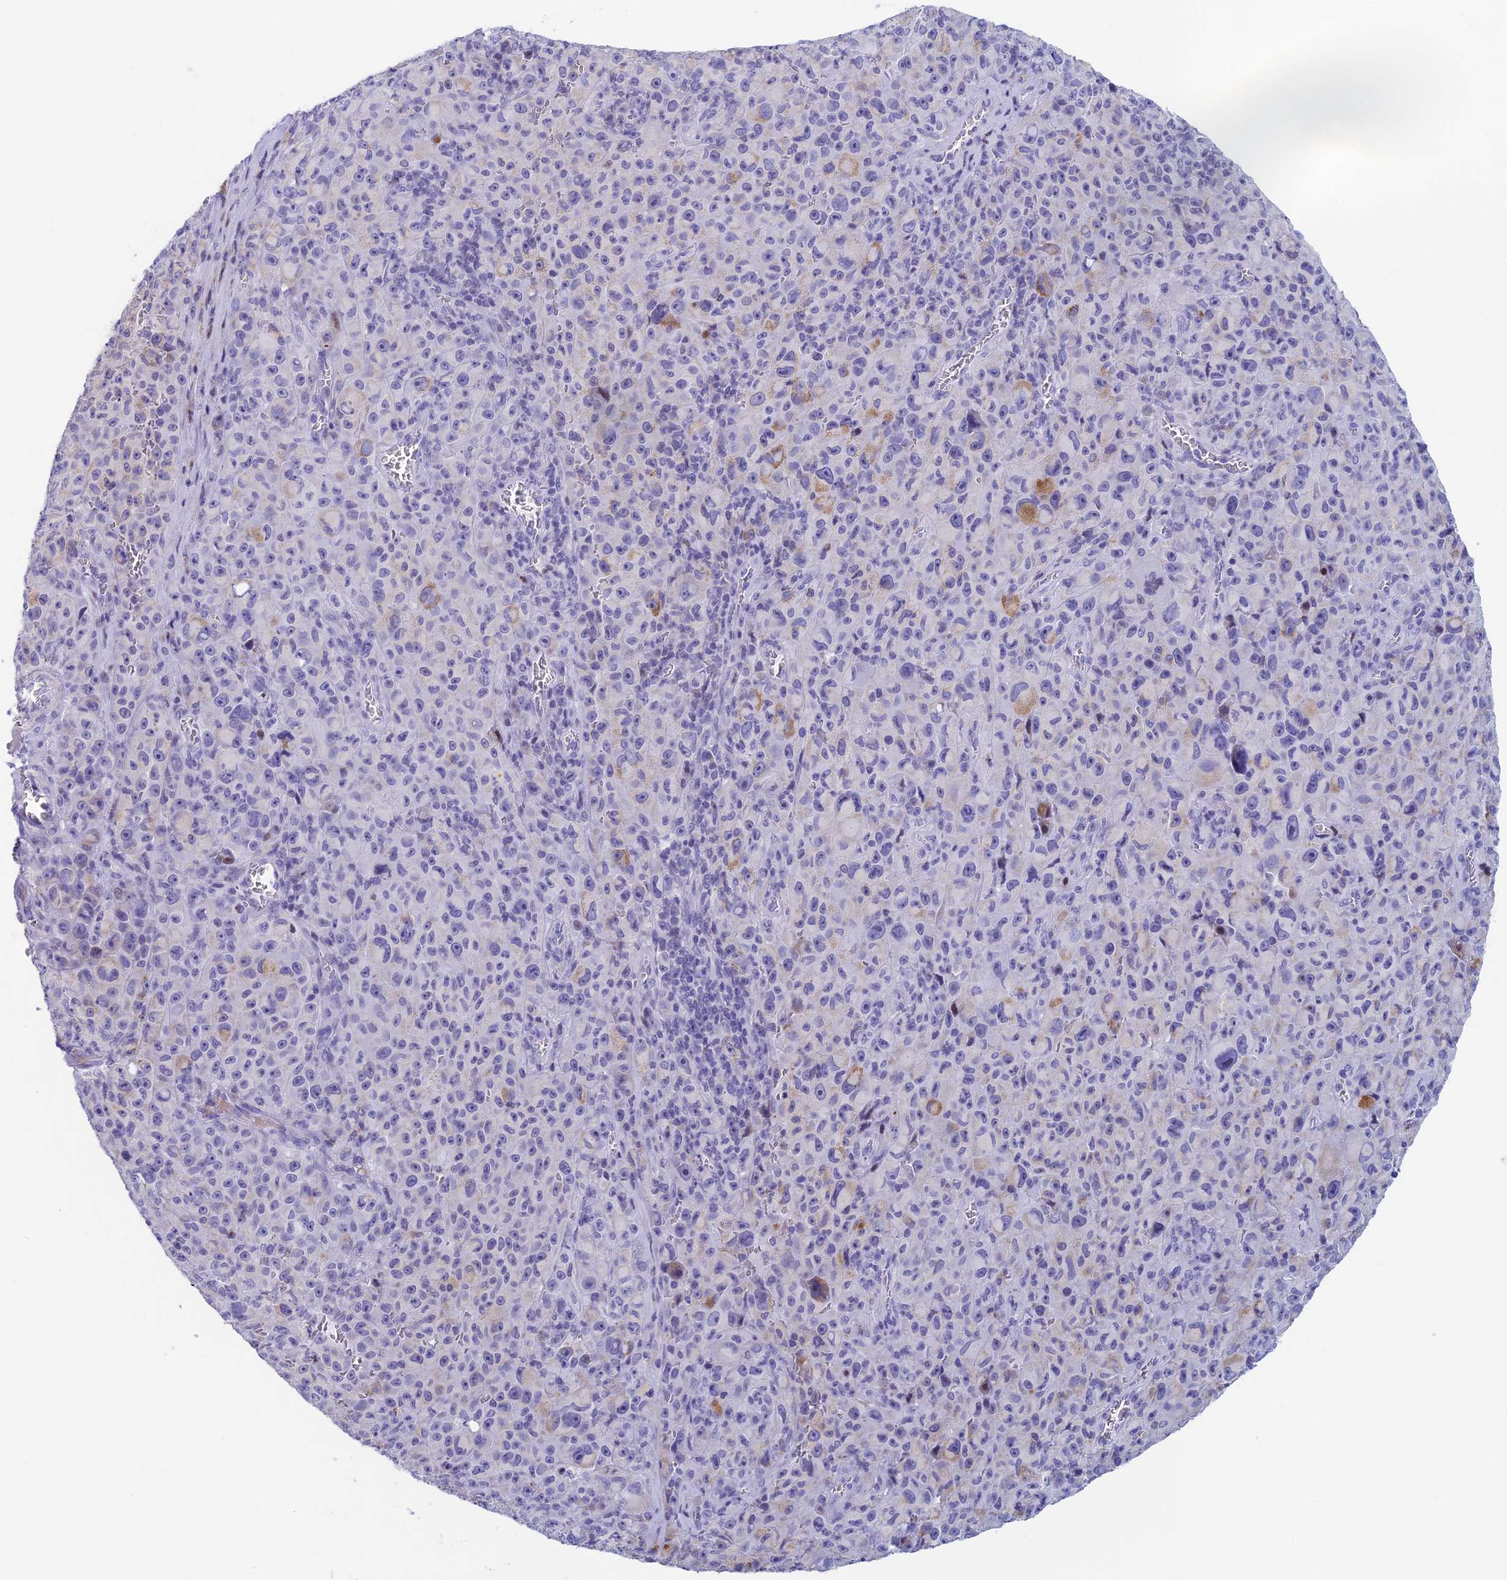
{"staining": {"intensity": "negative", "quantity": "none", "location": "none"}, "tissue": "melanoma", "cell_type": "Tumor cells", "image_type": "cancer", "snomed": [{"axis": "morphology", "description": "Malignant melanoma, NOS"}, {"axis": "topography", "description": "Skin"}], "caption": "DAB (3,3'-diaminobenzidine) immunohistochemical staining of human melanoma displays no significant positivity in tumor cells.", "gene": "REXO5", "patient": {"sex": "female", "age": 82}}